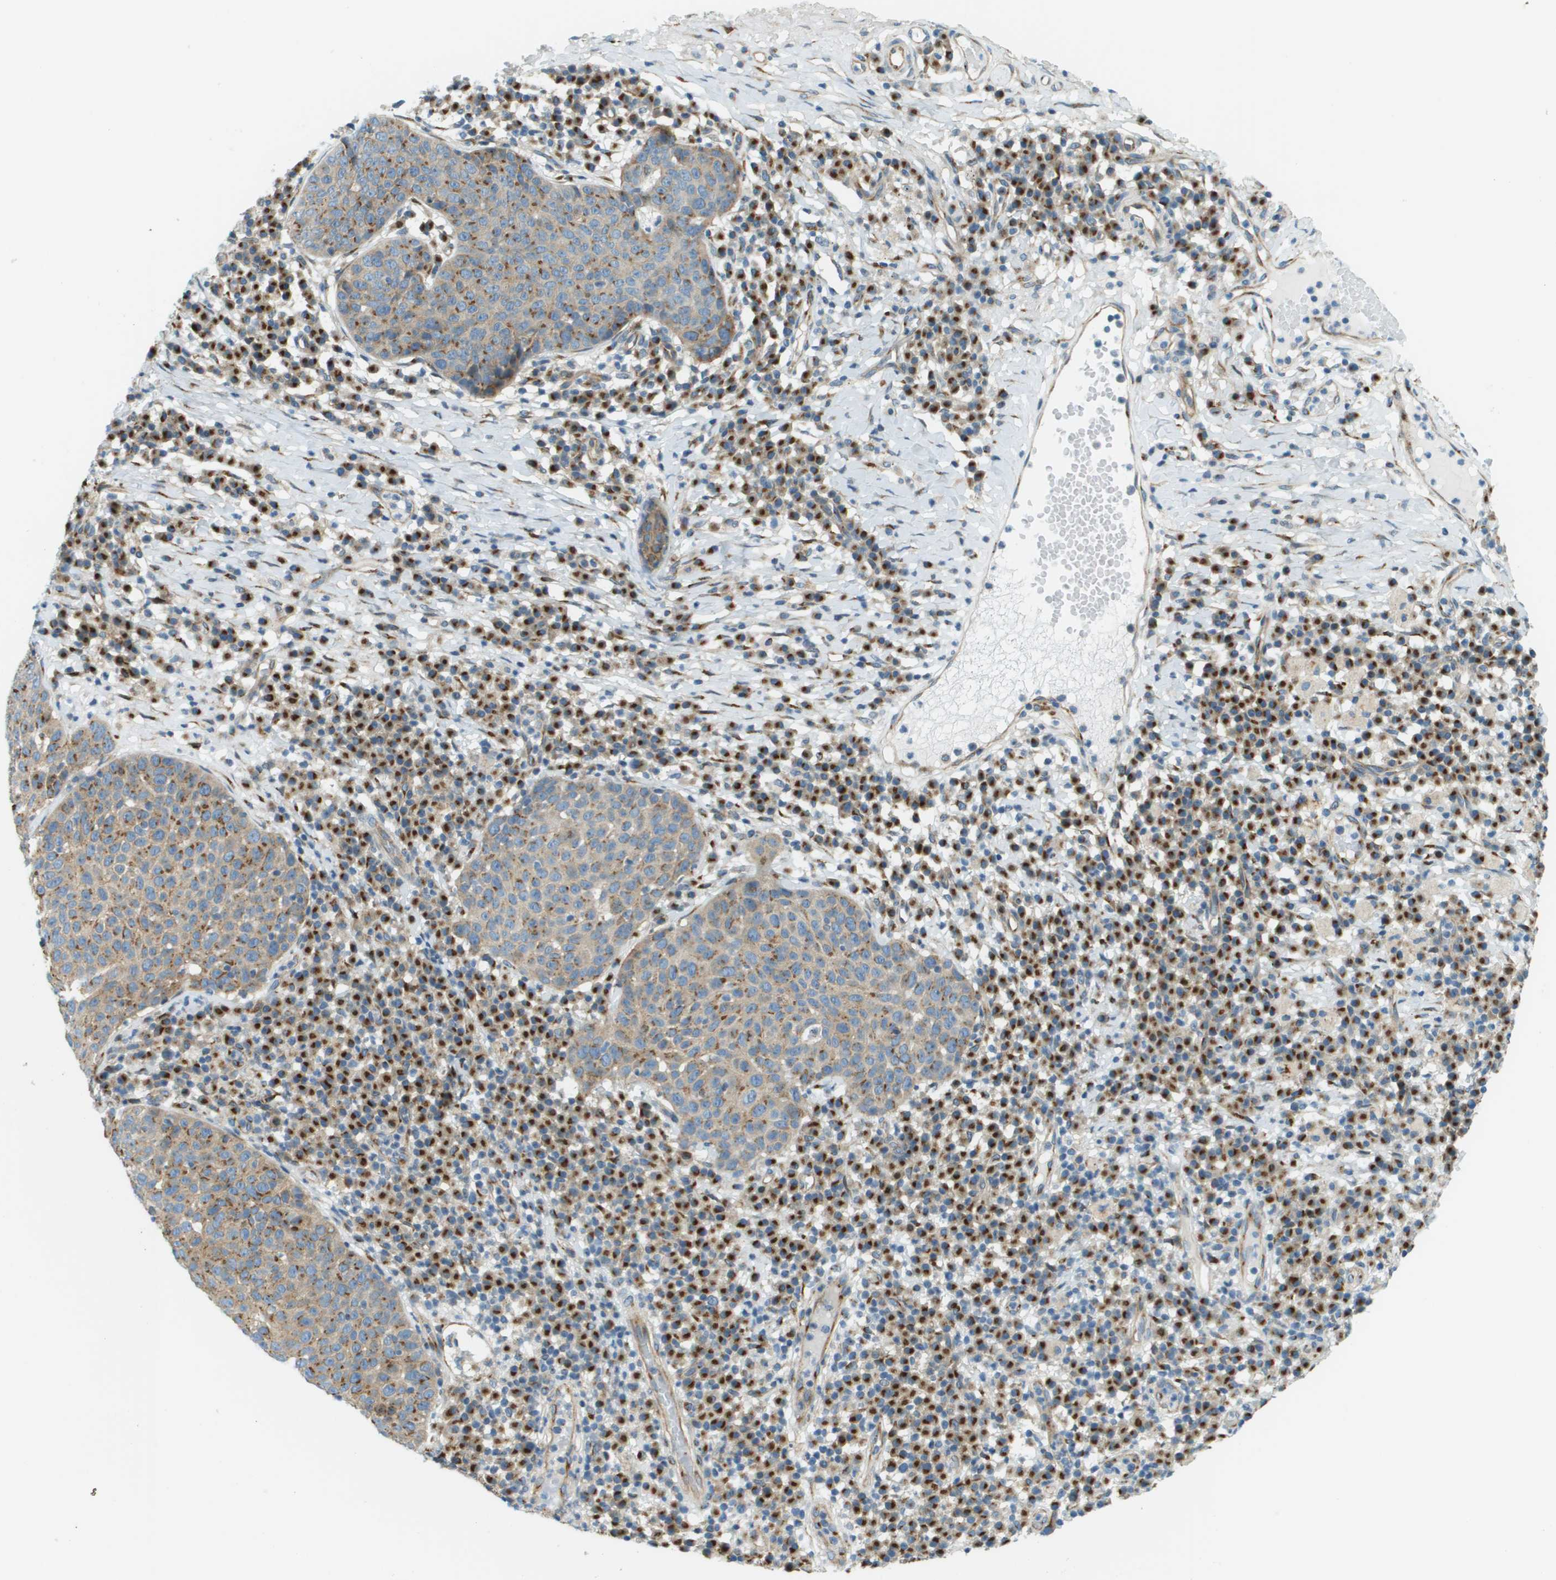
{"staining": {"intensity": "moderate", "quantity": ">75%", "location": "cytoplasmic/membranous"}, "tissue": "skin cancer", "cell_type": "Tumor cells", "image_type": "cancer", "snomed": [{"axis": "morphology", "description": "Squamous cell carcinoma in situ, NOS"}, {"axis": "morphology", "description": "Squamous cell carcinoma, NOS"}, {"axis": "topography", "description": "Skin"}], "caption": "The image shows staining of squamous cell carcinoma (skin), revealing moderate cytoplasmic/membranous protein staining (brown color) within tumor cells. (DAB (3,3'-diaminobenzidine) IHC with brightfield microscopy, high magnification).", "gene": "ACBD3", "patient": {"sex": "male", "age": 93}}